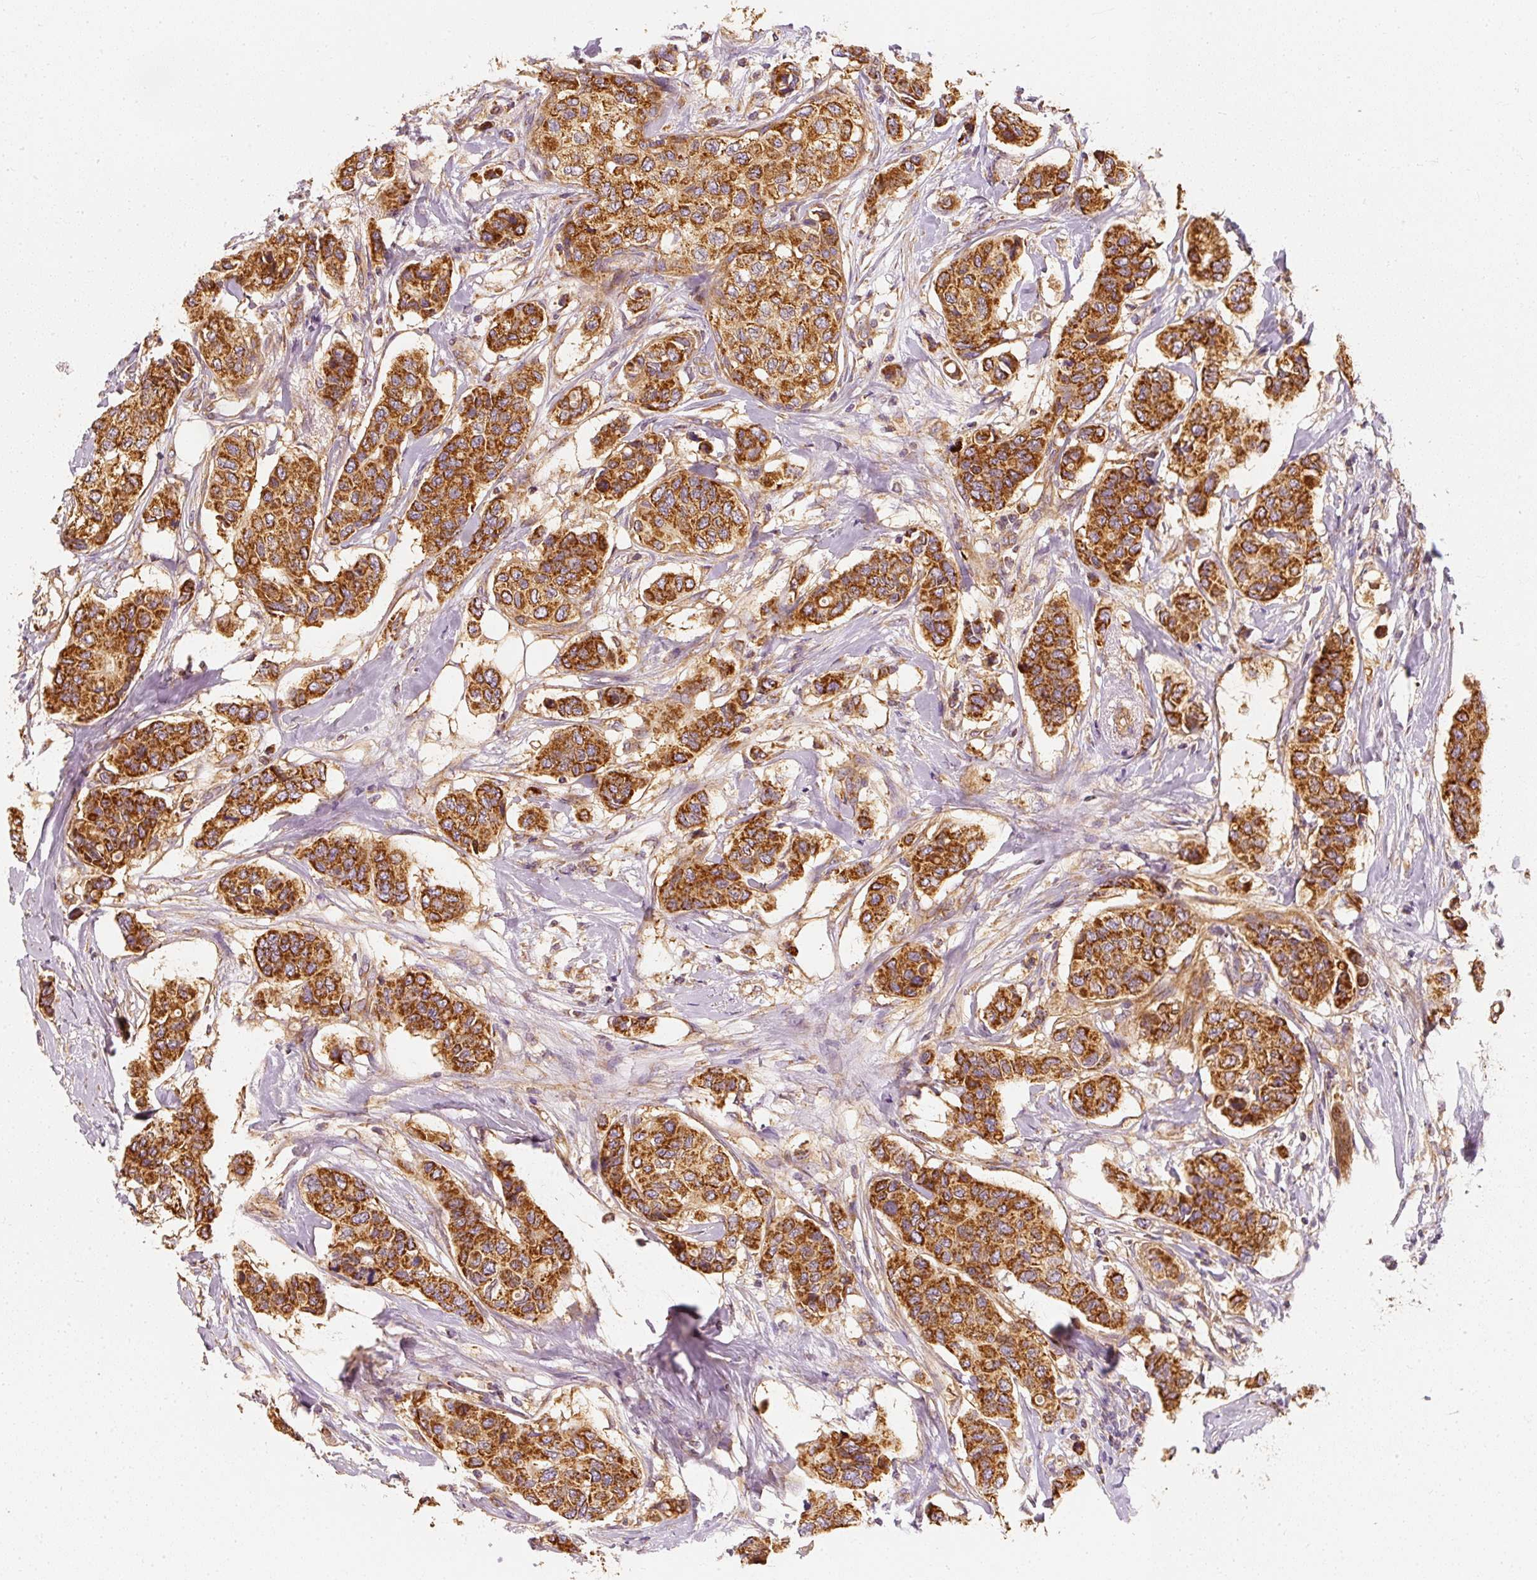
{"staining": {"intensity": "strong", "quantity": ">75%", "location": "cytoplasmic/membranous"}, "tissue": "breast cancer", "cell_type": "Tumor cells", "image_type": "cancer", "snomed": [{"axis": "morphology", "description": "Lobular carcinoma"}, {"axis": "topography", "description": "Breast"}], "caption": "Immunohistochemical staining of lobular carcinoma (breast) shows strong cytoplasmic/membranous protein positivity in approximately >75% of tumor cells.", "gene": "TOMM40", "patient": {"sex": "female", "age": 51}}